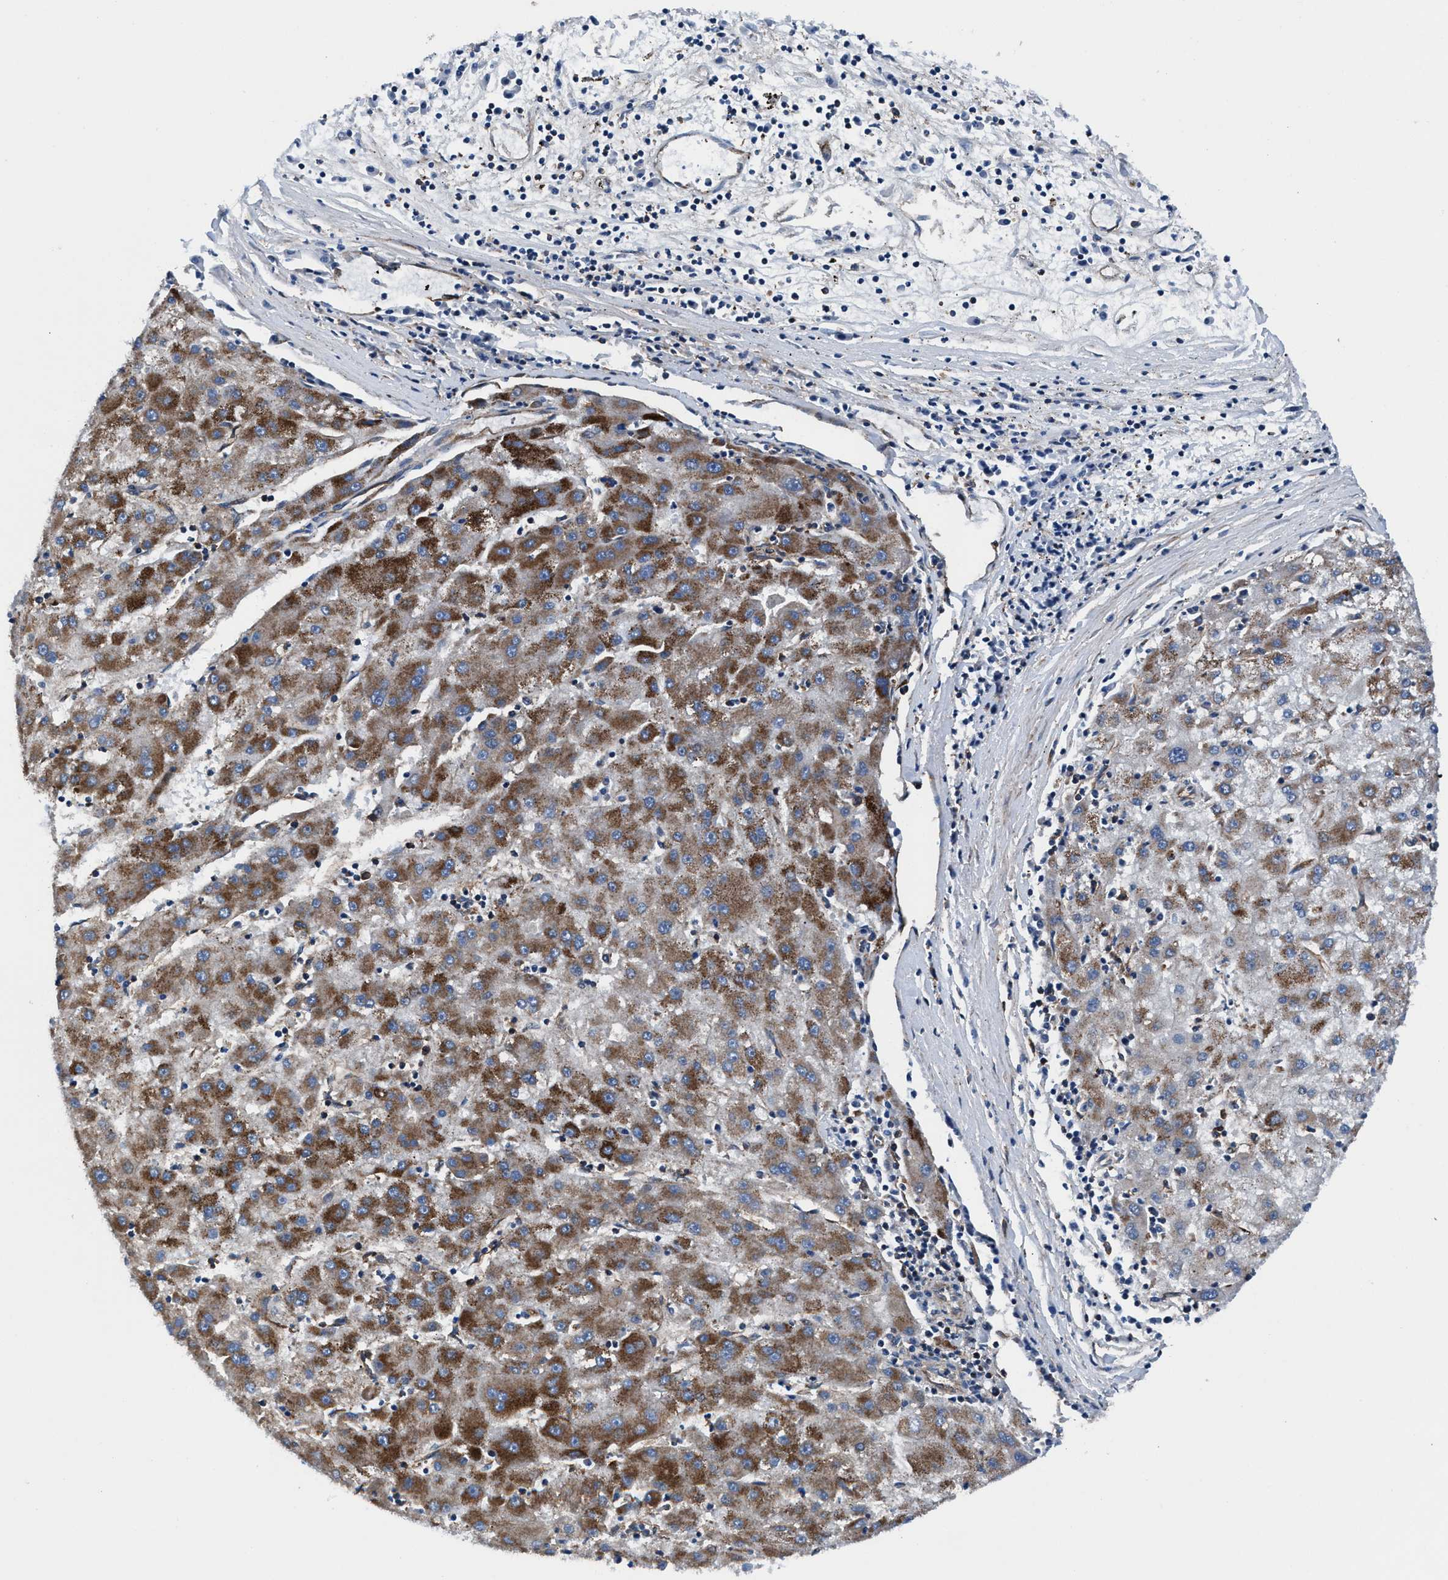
{"staining": {"intensity": "strong", "quantity": "25%-75%", "location": "cytoplasmic/membranous"}, "tissue": "liver cancer", "cell_type": "Tumor cells", "image_type": "cancer", "snomed": [{"axis": "morphology", "description": "Carcinoma, Hepatocellular, NOS"}, {"axis": "topography", "description": "Liver"}], "caption": "Liver cancer (hepatocellular carcinoma) was stained to show a protein in brown. There is high levels of strong cytoplasmic/membranous positivity in about 25%-75% of tumor cells.", "gene": "NKTR", "patient": {"sex": "male", "age": 72}}